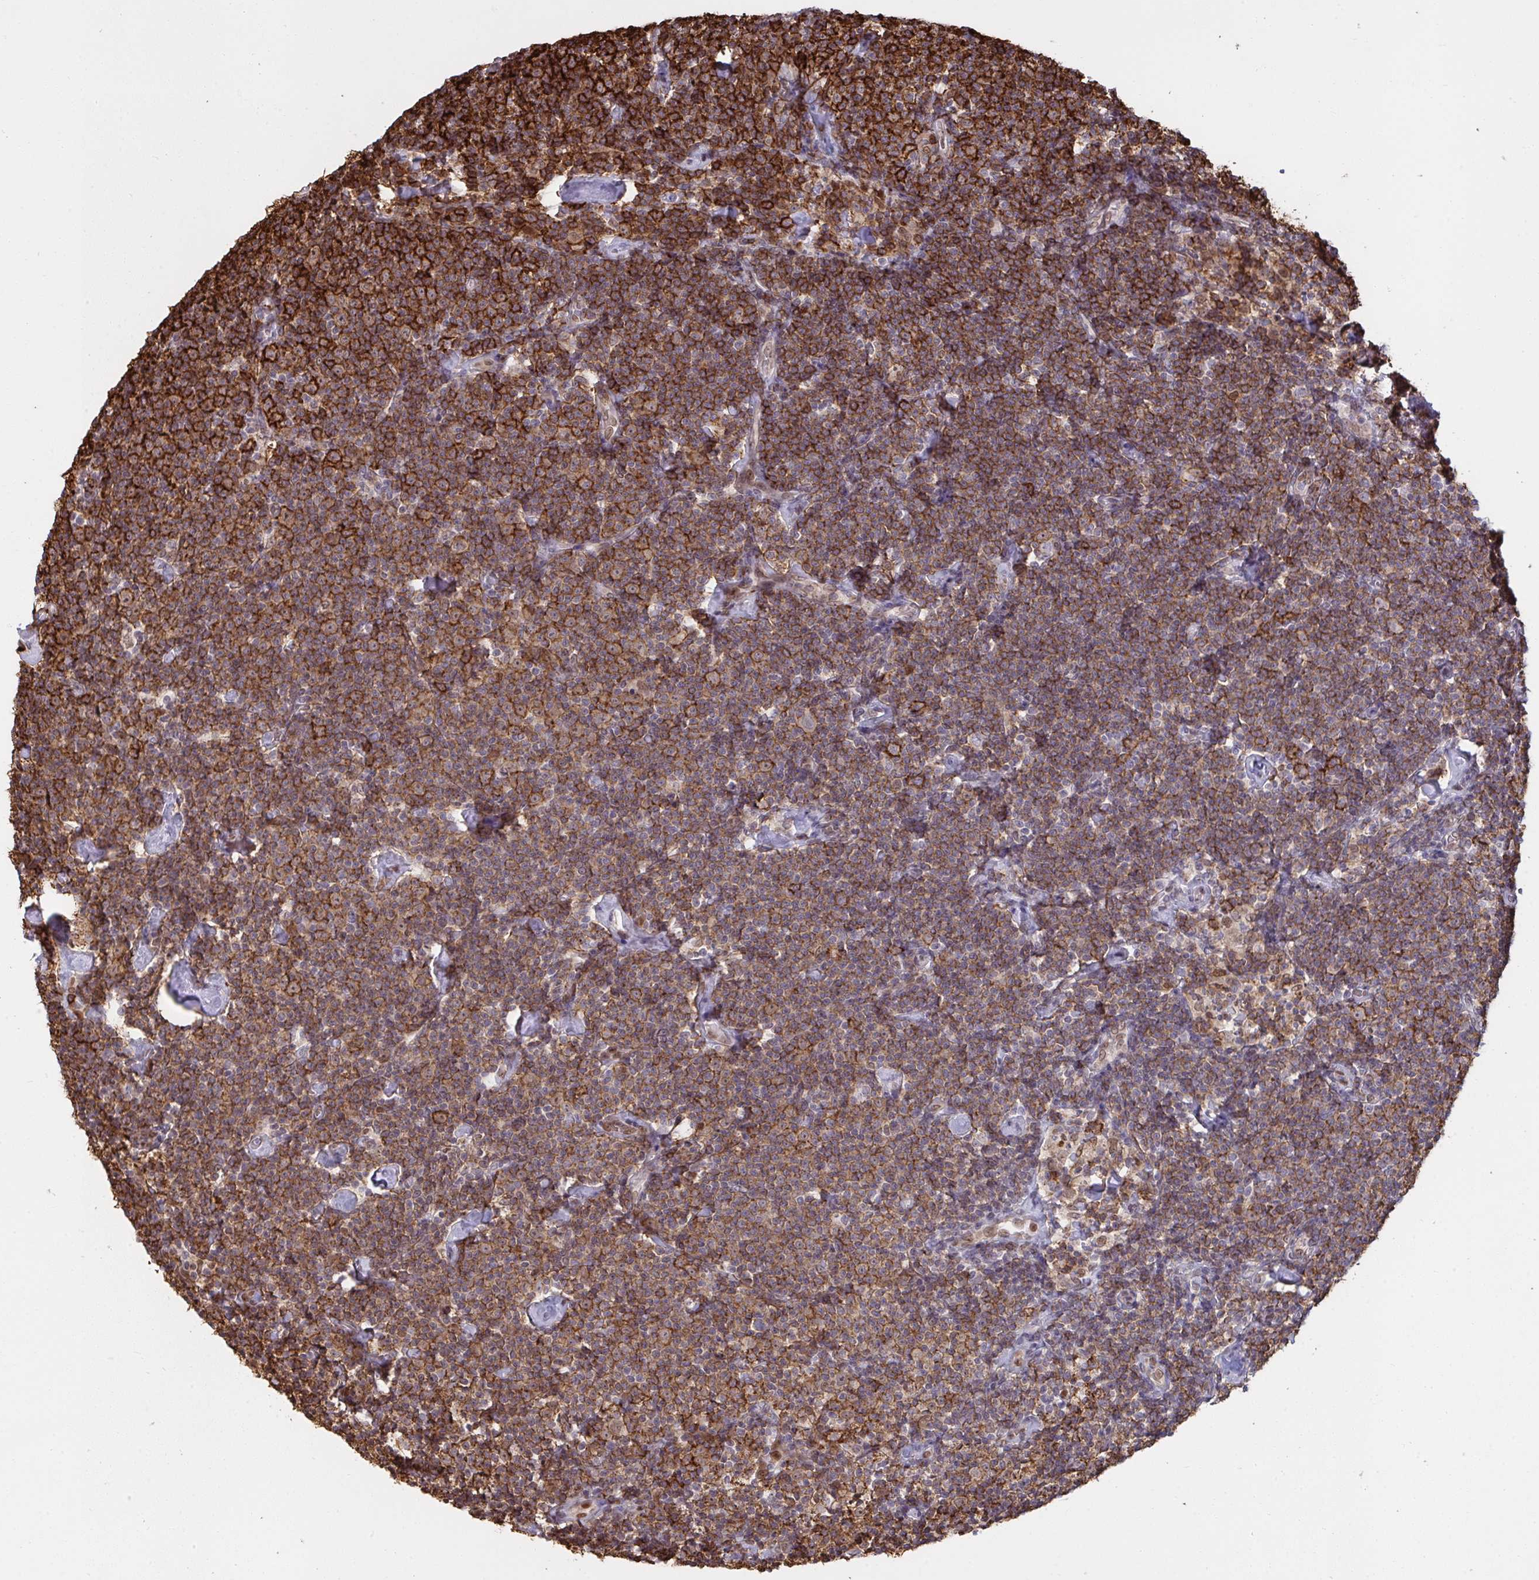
{"staining": {"intensity": "strong", "quantity": ">75%", "location": "cytoplasmic/membranous"}, "tissue": "lymphoma", "cell_type": "Tumor cells", "image_type": "cancer", "snomed": [{"axis": "morphology", "description": "Malignant lymphoma, non-Hodgkin's type, Low grade"}, {"axis": "topography", "description": "Lymph node"}], "caption": "Immunohistochemistry (IHC) micrograph of lymphoma stained for a protein (brown), which reveals high levels of strong cytoplasmic/membranous expression in approximately >75% of tumor cells.", "gene": "UXT", "patient": {"sex": "male", "age": 81}}